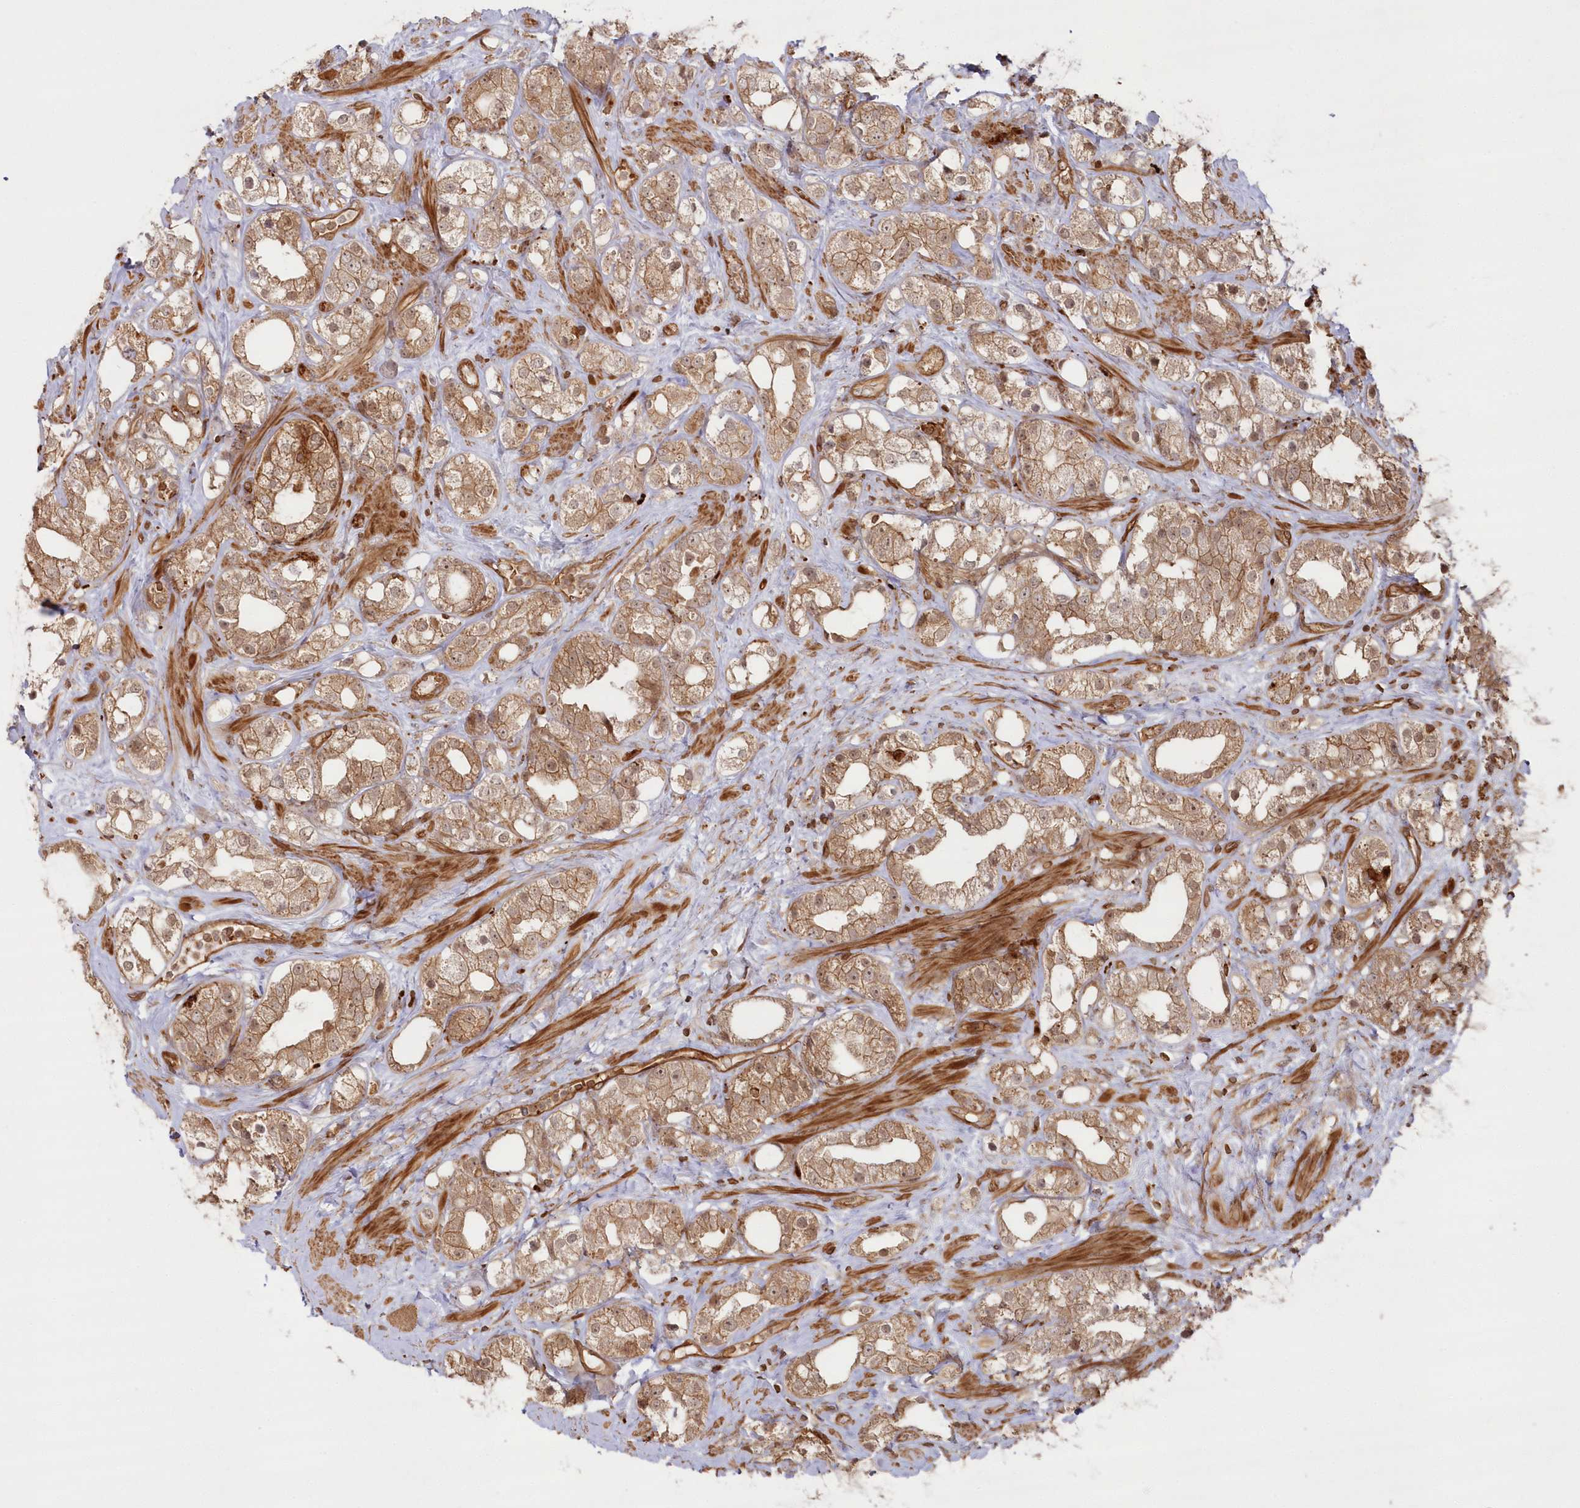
{"staining": {"intensity": "moderate", "quantity": ">75%", "location": "cytoplasmic/membranous"}, "tissue": "prostate cancer", "cell_type": "Tumor cells", "image_type": "cancer", "snomed": [{"axis": "morphology", "description": "Adenocarcinoma, NOS"}, {"axis": "topography", "description": "Prostate"}], "caption": "DAB (3,3'-diaminobenzidine) immunohistochemical staining of prostate adenocarcinoma exhibits moderate cytoplasmic/membranous protein expression in approximately >75% of tumor cells.", "gene": "RGCC", "patient": {"sex": "male", "age": 79}}